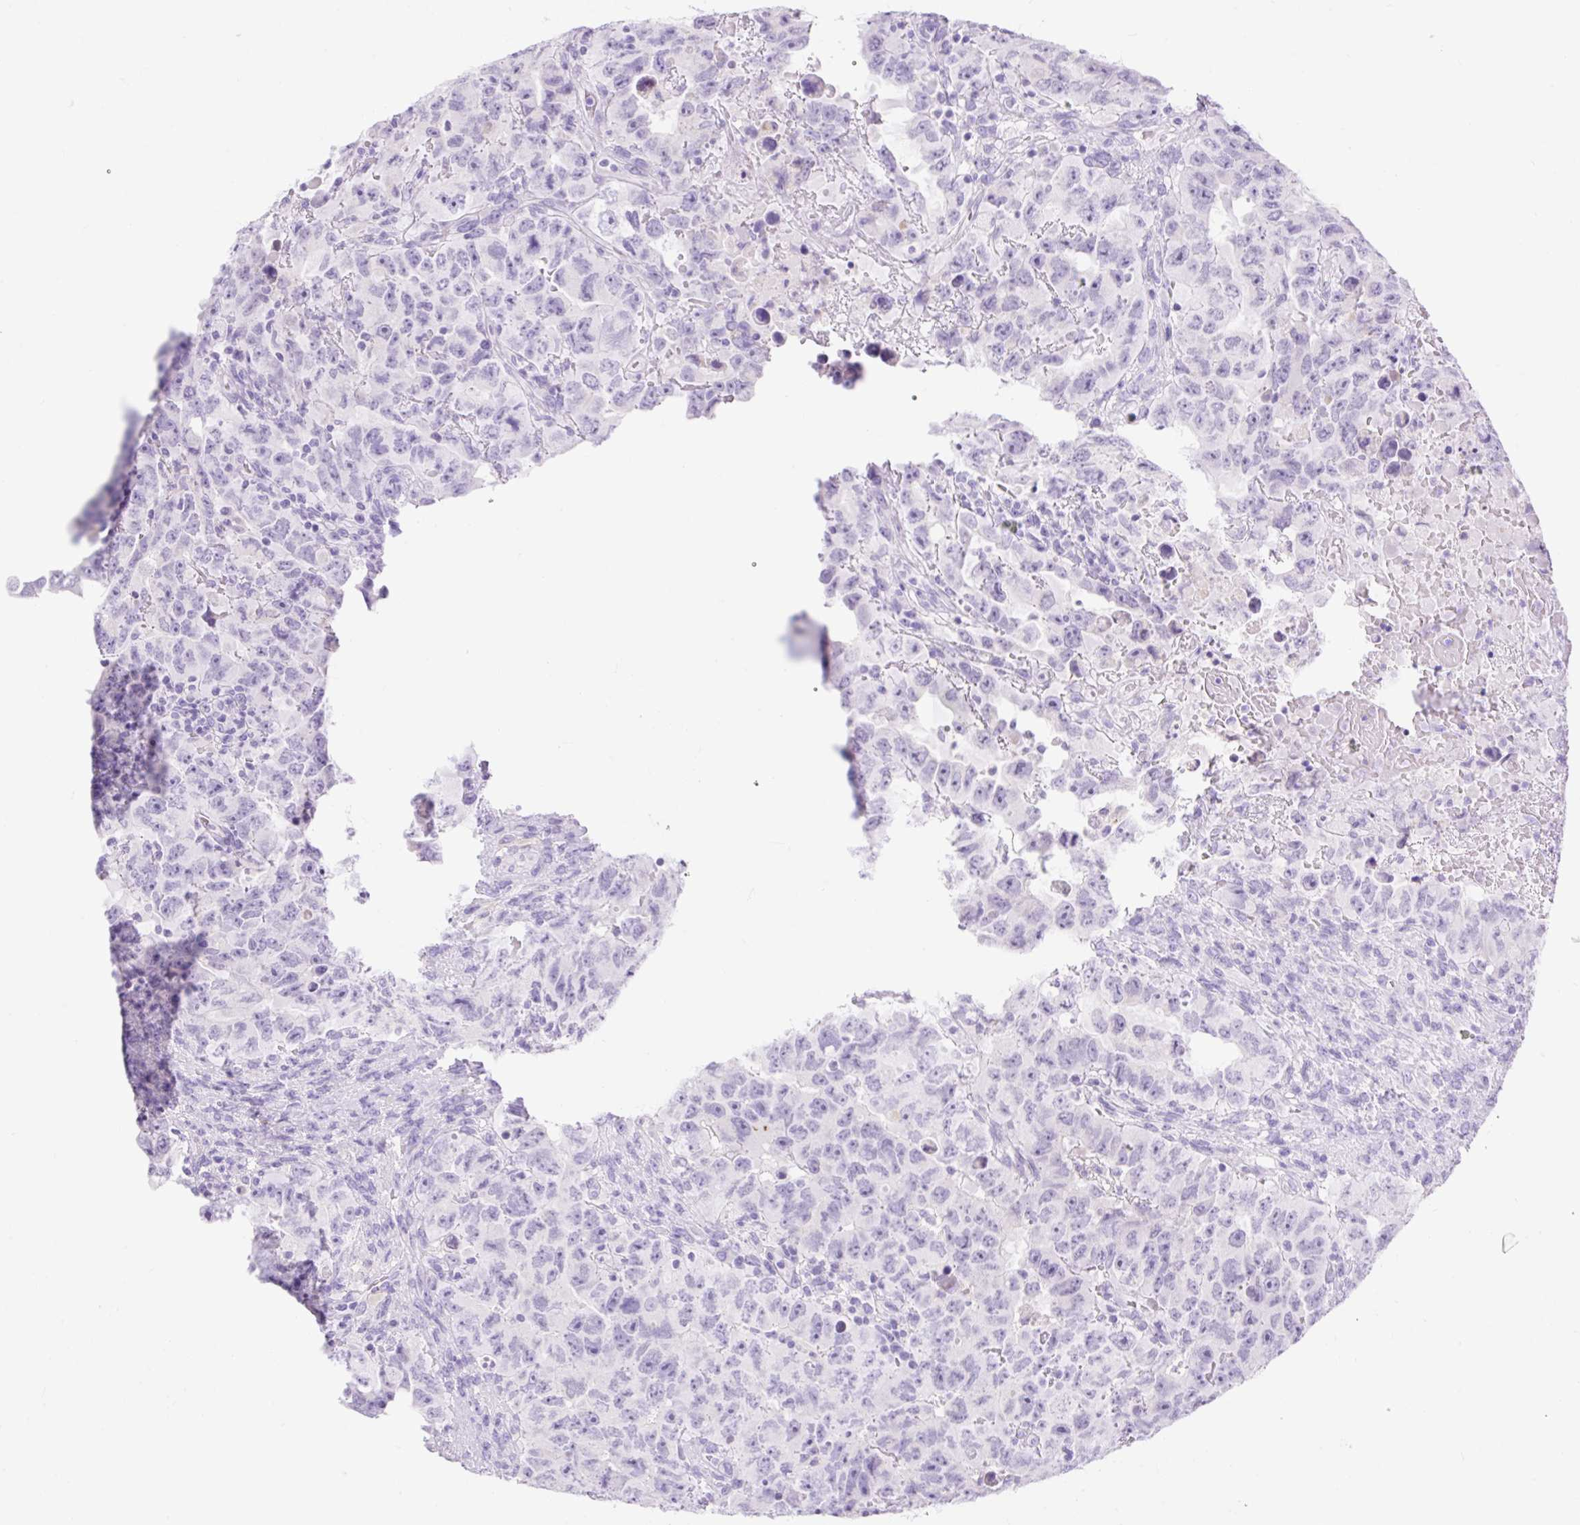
{"staining": {"intensity": "negative", "quantity": "none", "location": "none"}, "tissue": "testis cancer", "cell_type": "Tumor cells", "image_type": "cancer", "snomed": [{"axis": "morphology", "description": "Carcinoma, Embryonal, NOS"}, {"axis": "topography", "description": "Testis"}], "caption": "Embryonal carcinoma (testis) was stained to show a protein in brown. There is no significant staining in tumor cells. (IHC, brightfield microscopy, high magnification).", "gene": "SLC25A40", "patient": {"sex": "male", "age": 24}}